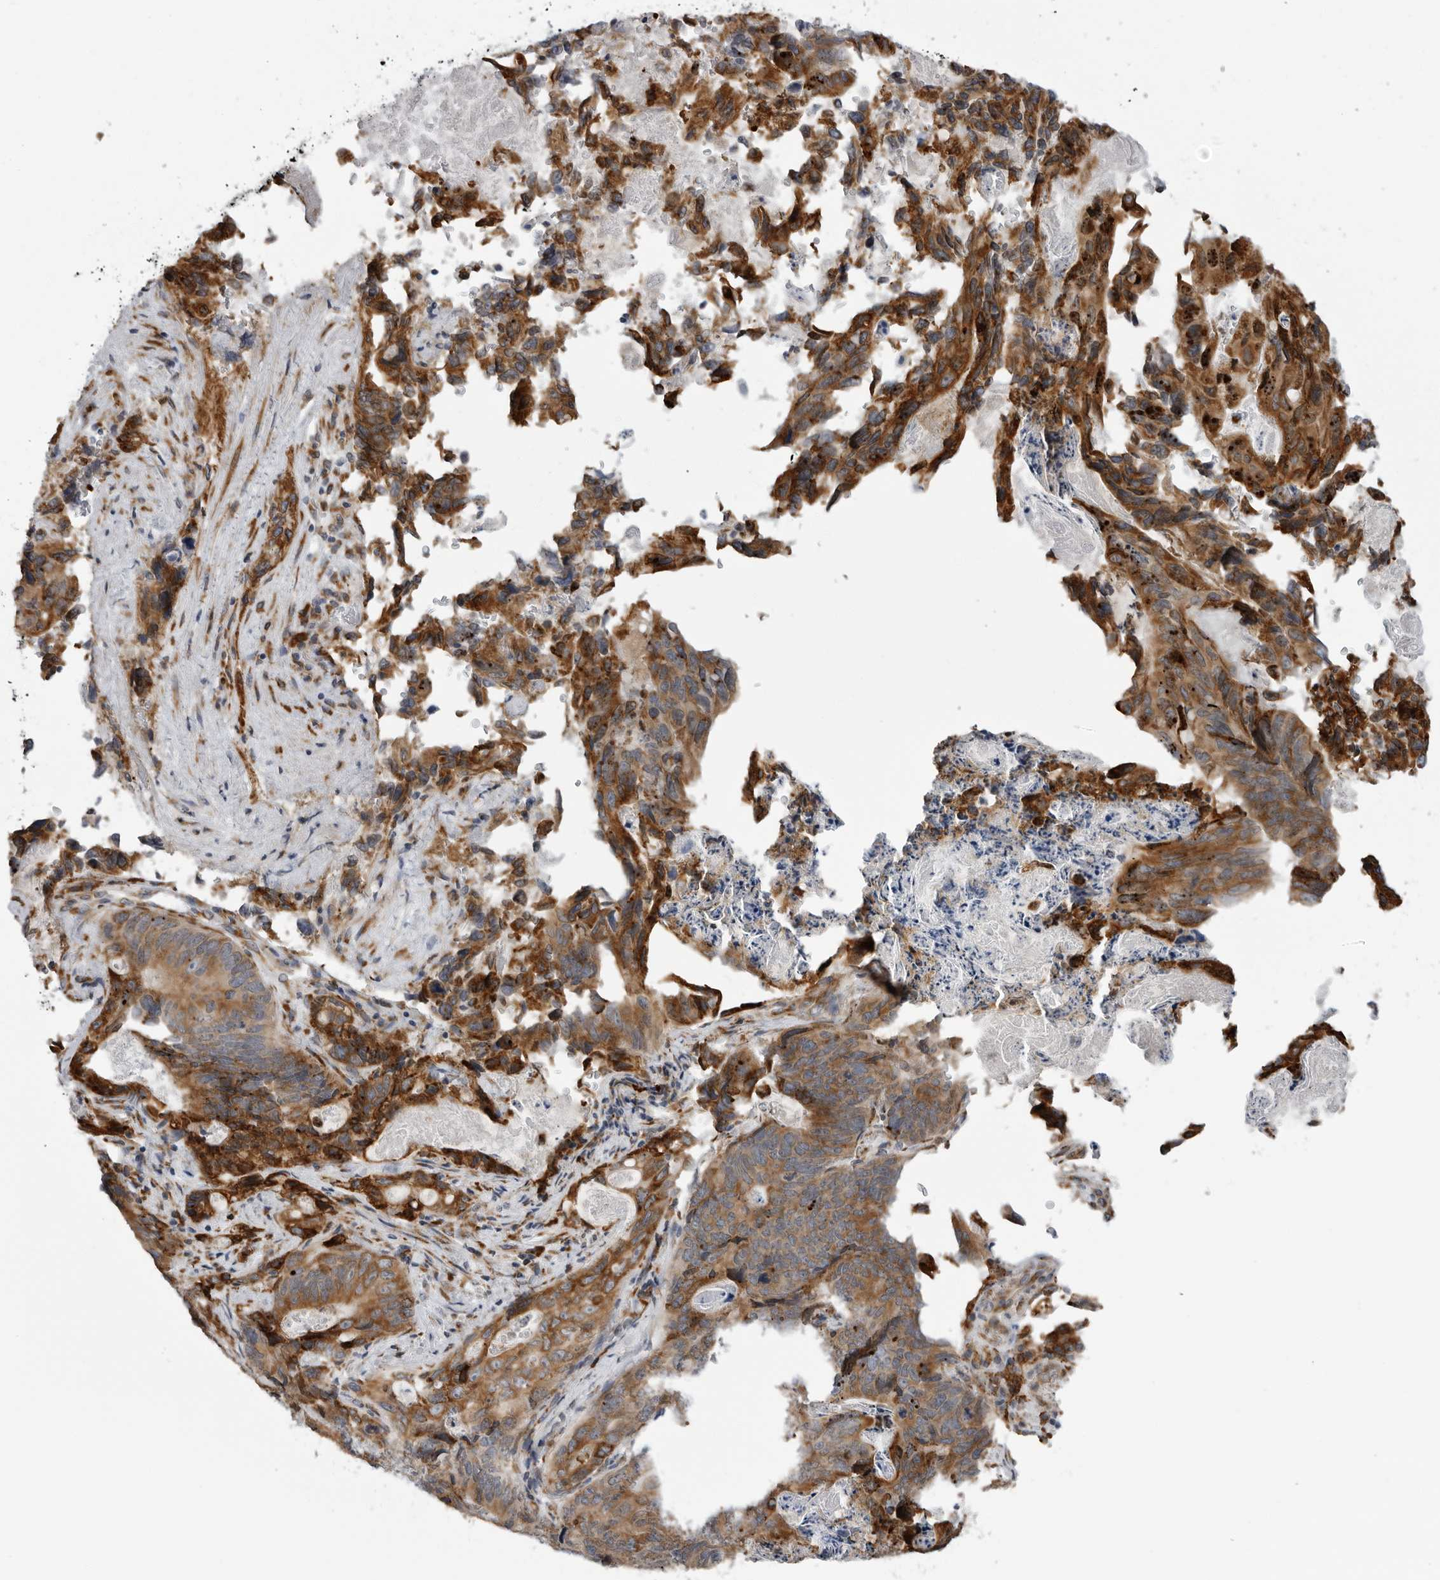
{"staining": {"intensity": "strong", "quantity": ">75%", "location": "cytoplasmic/membranous"}, "tissue": "stomach cancer", "cell_type": "Tumor cells", "image_type": "cancer", "snomed": [{"axis": "morphology", "description": "Normal tissue, NOS"}, {"axis": "morphology", "description": "Adenocarcinoma, NOS"}, {"axis": "topography", "description": "Stomach"}], "caption": "This histopathology image demonstrates immunohistochemistry staining of human stomach adenocarcinoma, with high strong cytoplasmic/membranous positivity in approximately >75% of tumor cells.", "gene": "ALPK2", "patient": {"sex": "female", "age": 89}}